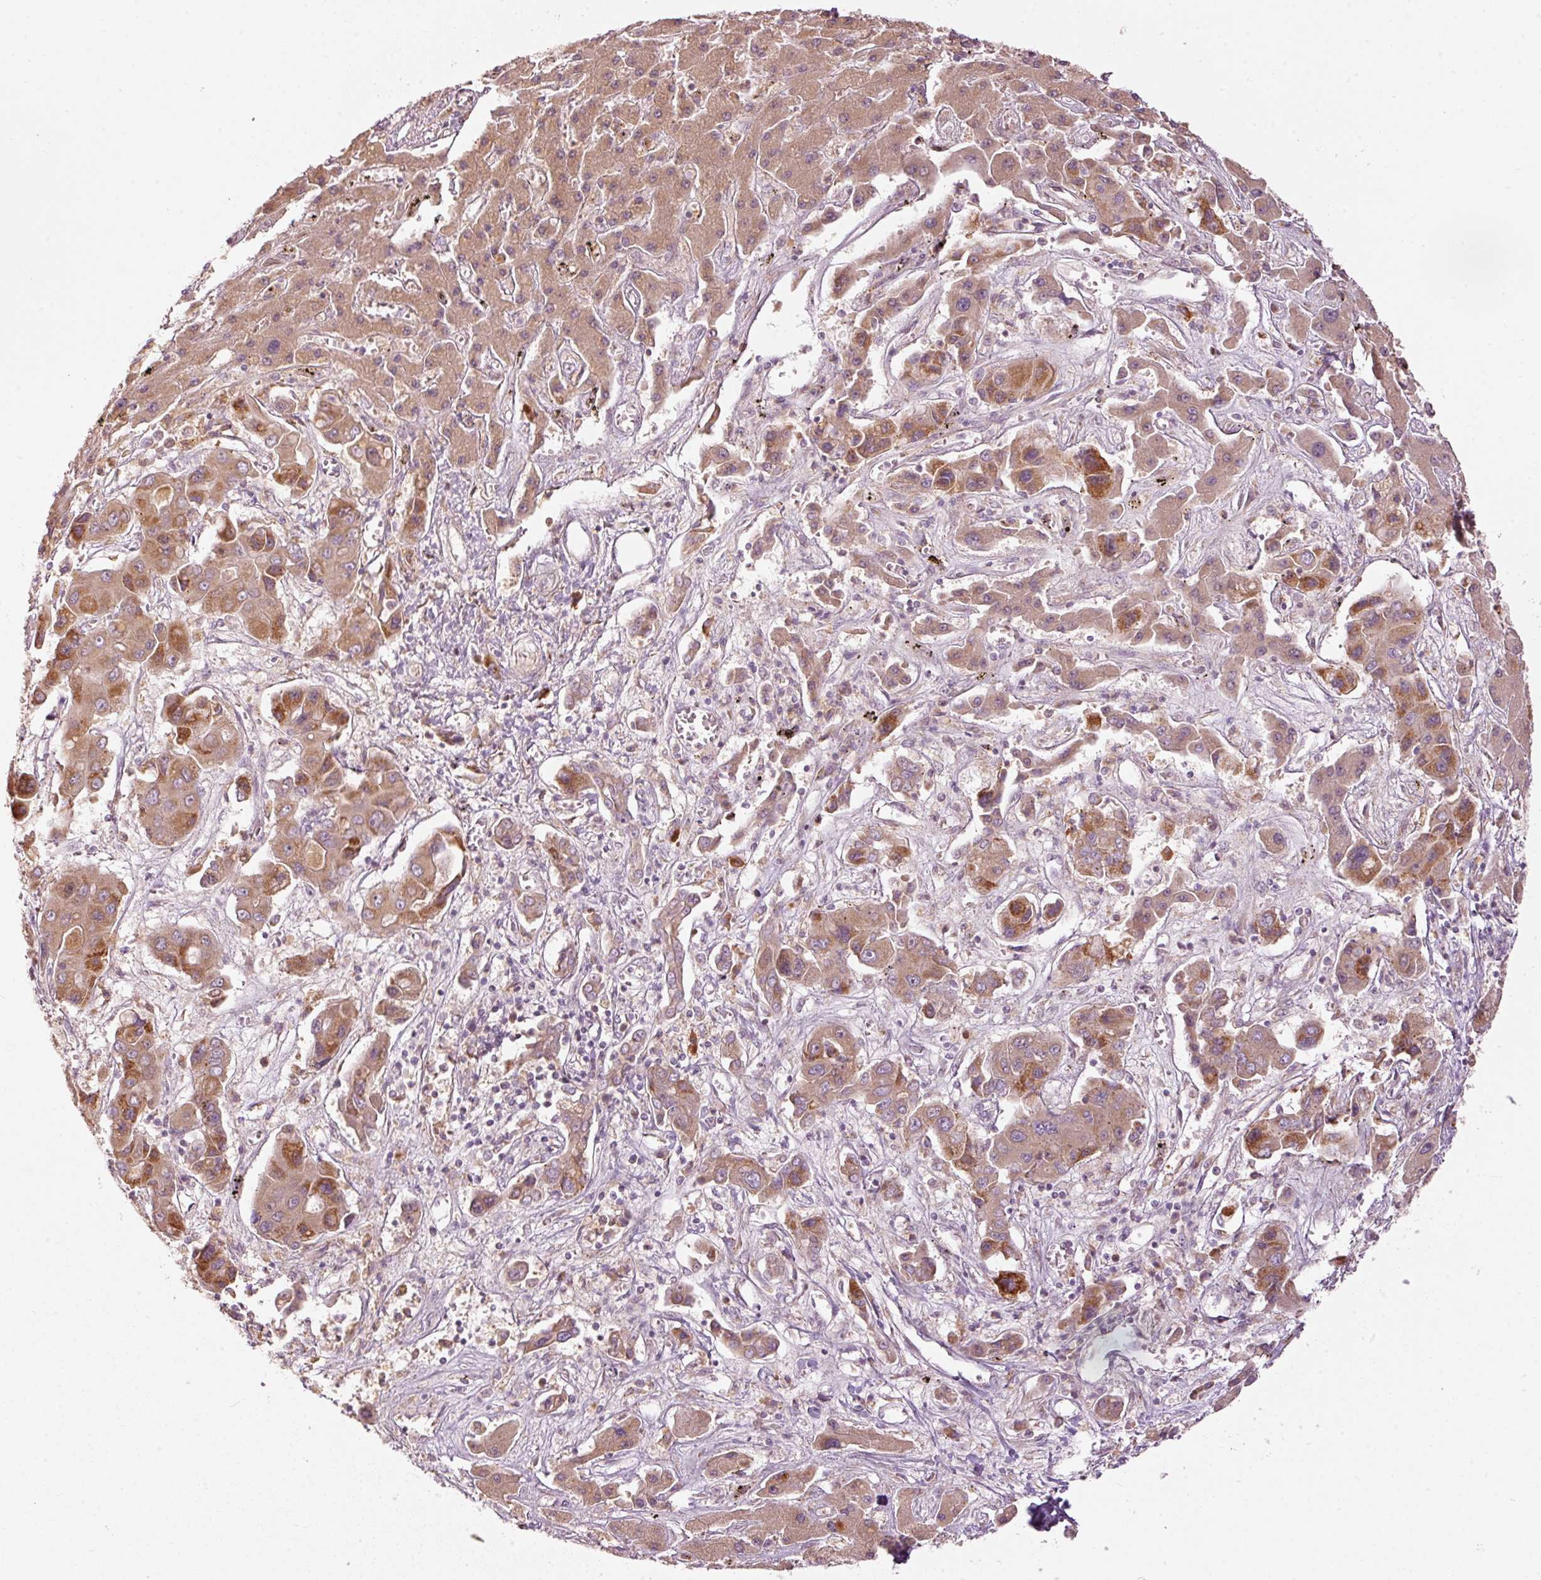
{"staining": {"intensity": "moderate", "quantity": ">75%", "location": "cytoplasmic/membranous"}, "tissue": "liver cancer", "cell_type": "Tumor cells", "image_type": "cancer", "snomed": [{"axis": "morphology", "description": "Cholangiocarcinoma"}, {"axis": "topography", "description": "Liver"}], "caption": "This photomicrograph shows immunohistochemistry staining of liver cholangiocarcinoma, with medium moderate cytoplasmic/membranous expression in about >75% of tumor cells.", "gene": "MAP10", "patient": {"sex": "male", "age": 67}}